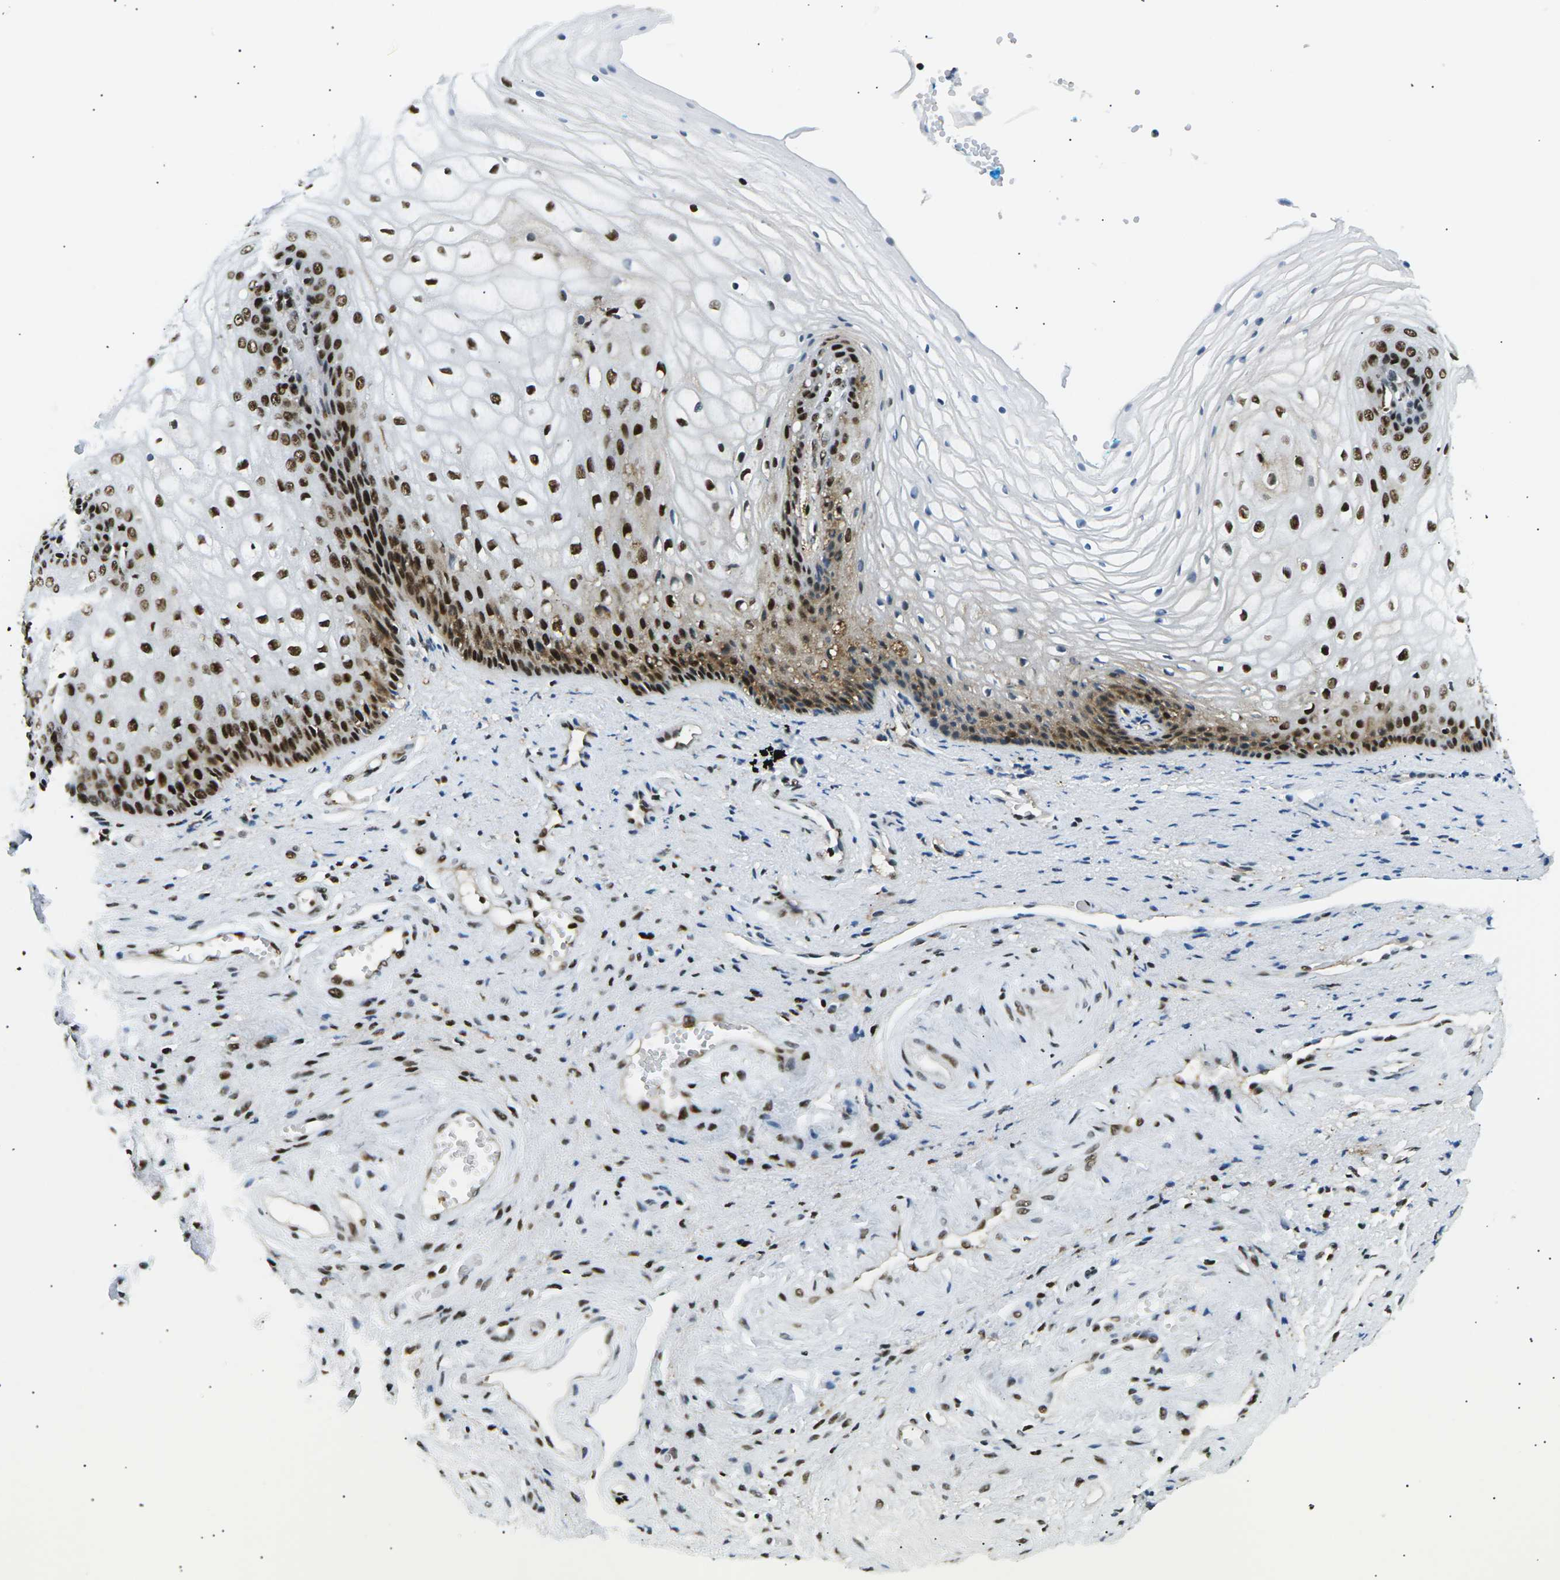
{"staining": {"intensity": "strong", "quantity": "25%-75%", "location": "nuclear"}, "tissue": "vagina", "cell_type": "Squamous epithelial cells", "image_type": "normal", "snomed": [{"axis": "morphology", "description": "Normal tissue, NOS"}, {"axis": "topography", "description": "Vagina"}], "caption": "Protein expression by immunohistochemistry shows strong nuclear staining in approximately 25%-75% of squamous epithelial cells in normal vagina.", "gene": "RPA2", "patient": {"sex": "female", "age": 34}}